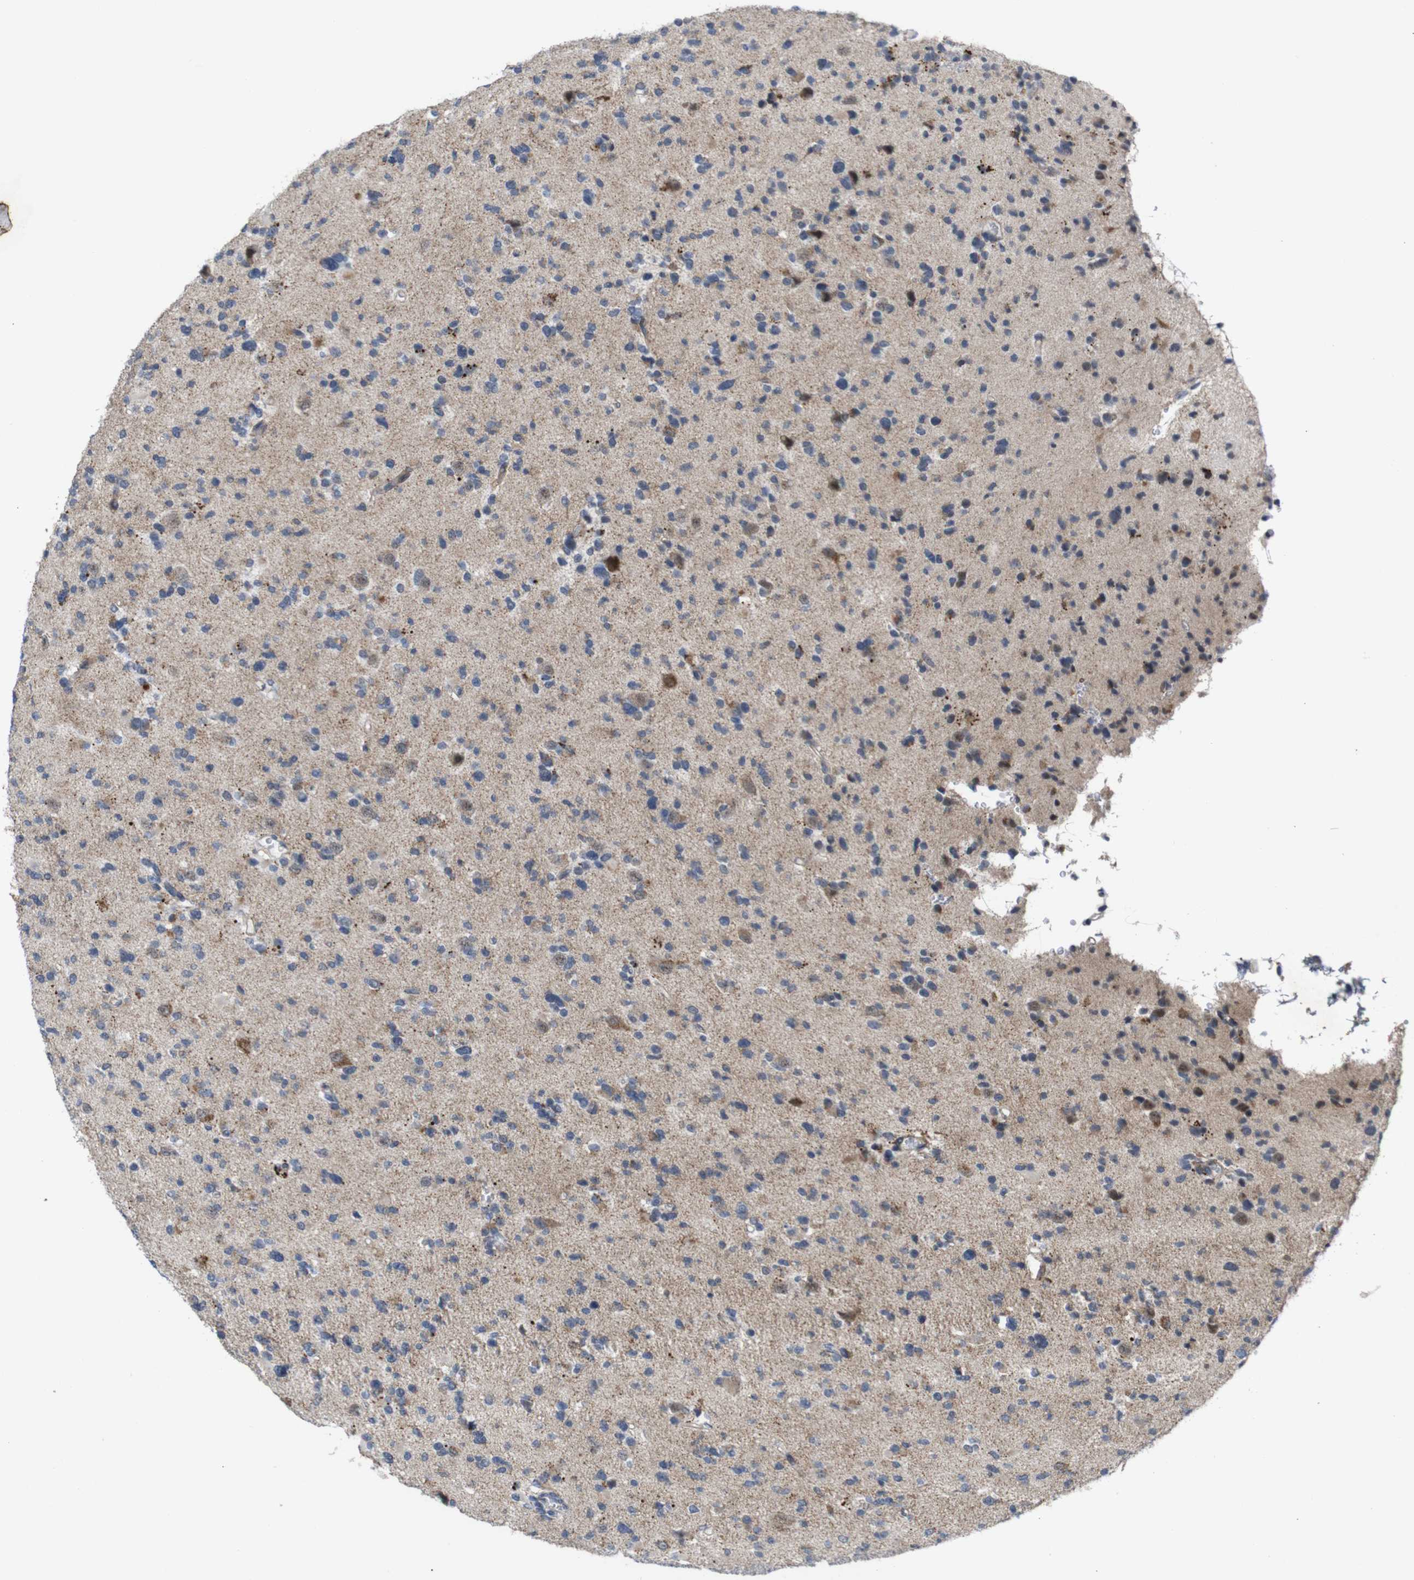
{"staining": {"intensity": "weak", "quantity": "<25%", "location": "cytoplasmic/membranous"}, "tissue": "glioma", "cell_type": "Tumor cells", "image_type": "cancer", "snomed": [{"axis": "morphology", "description": "Glioma, malignant, Low grade"}, {"axis": "topography", "description": "Brain"}], "caption": "An image of low-grade glioma (malignant) stained for a protein demonstrates no brown staining in tumor cells.", "gene": "ATP7B", "patient": {"sex": "female", "age": 22}}